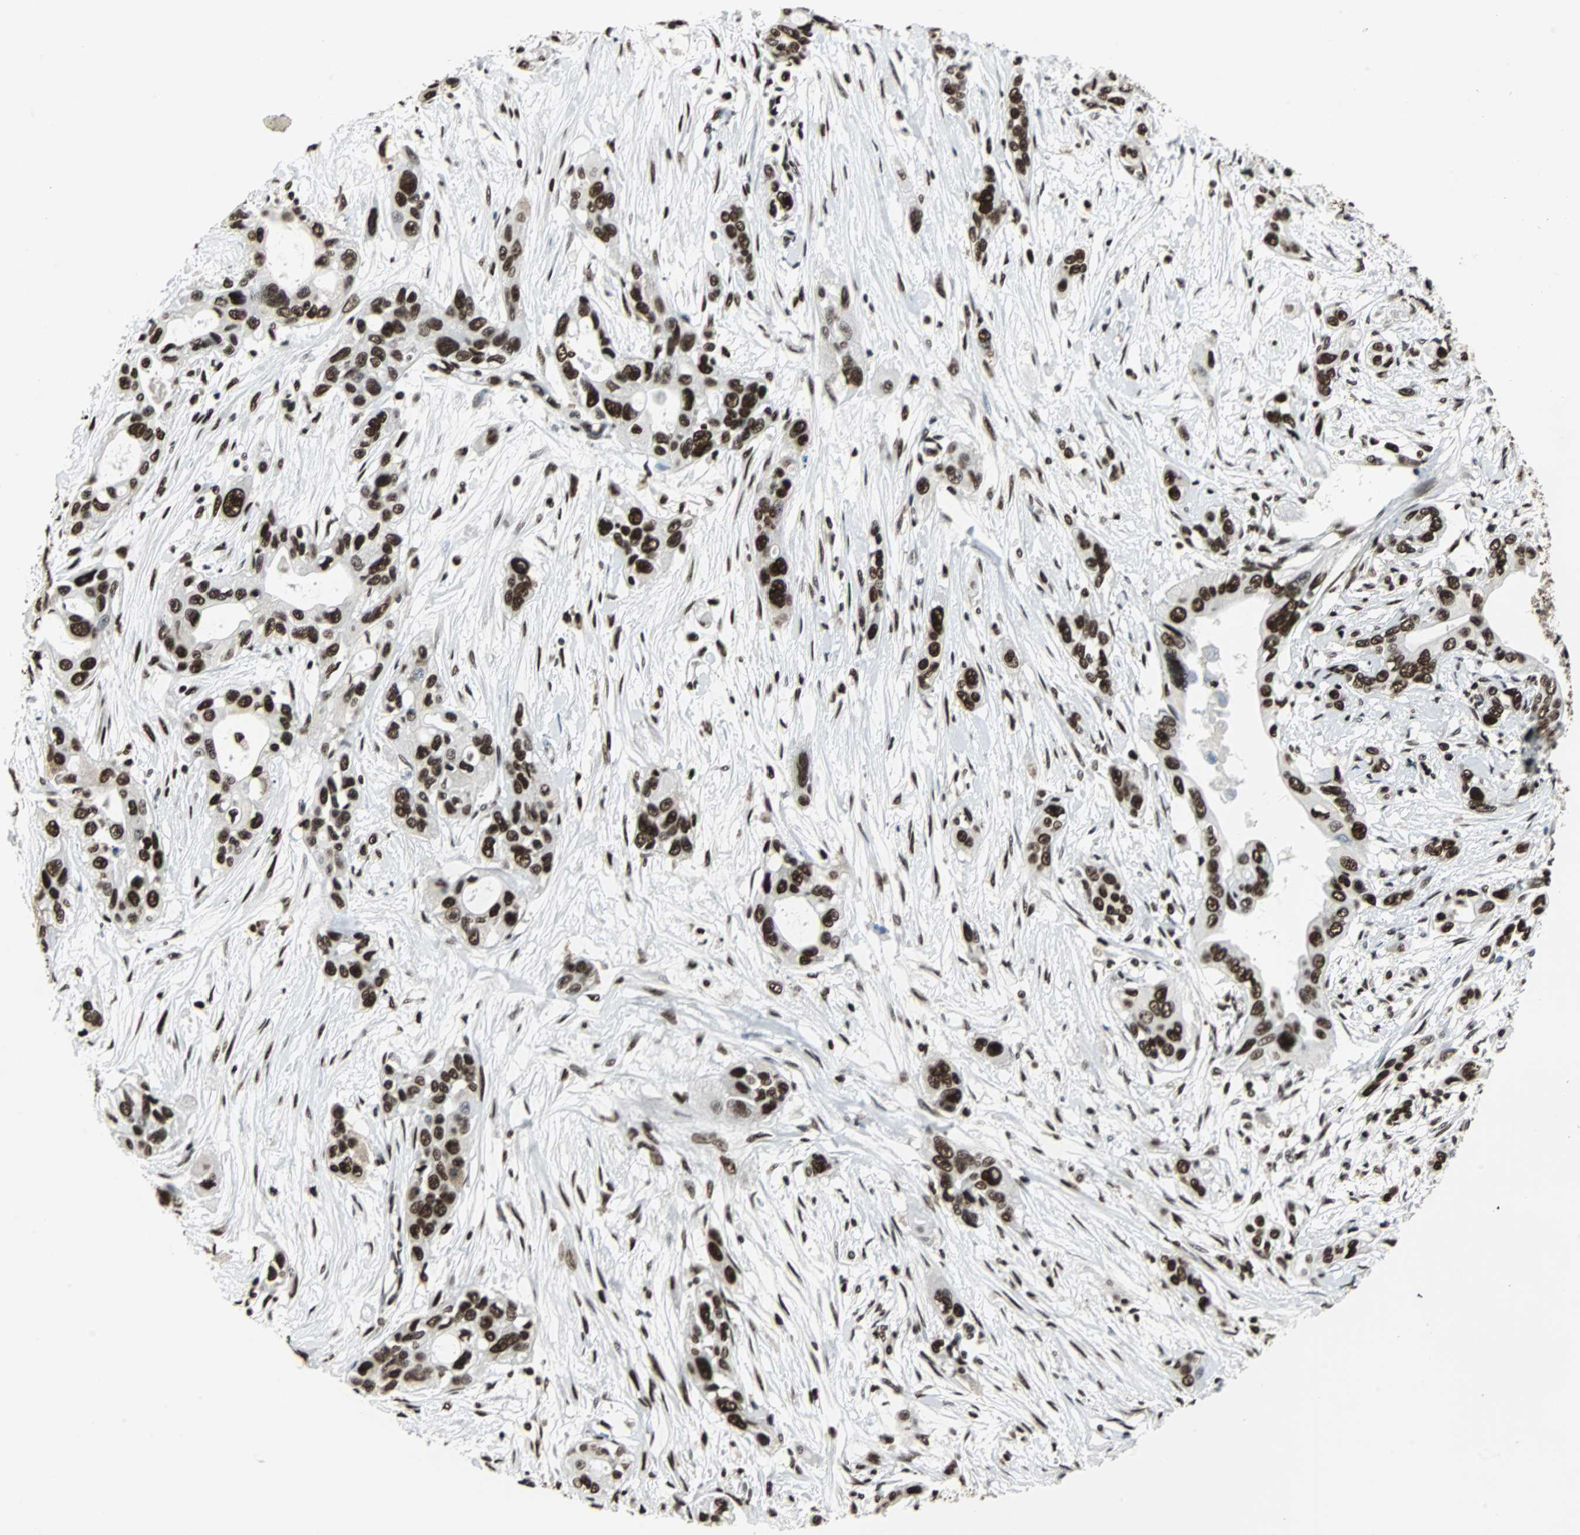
{"staining": {"intensity": "strong", "quantity": ">75%", "location": "nuclear"}, "tissue": "pancreatic cancer", "cell_type": "Tumor cells", "image_type": "cancer", "snomed": [{"axis": "morphology", "description": "Adenocarcinoma, NOS"}, {"axis": "topography", "description": "Pancreas"}], "caption": "The immunohistochemical stain shows strong nuclear expression in tumor cells of pancreatic cancer (adenocarcinoma) tissue.", "gene": "XRCC4", "patient": {"sex": "female", "age": 60}}